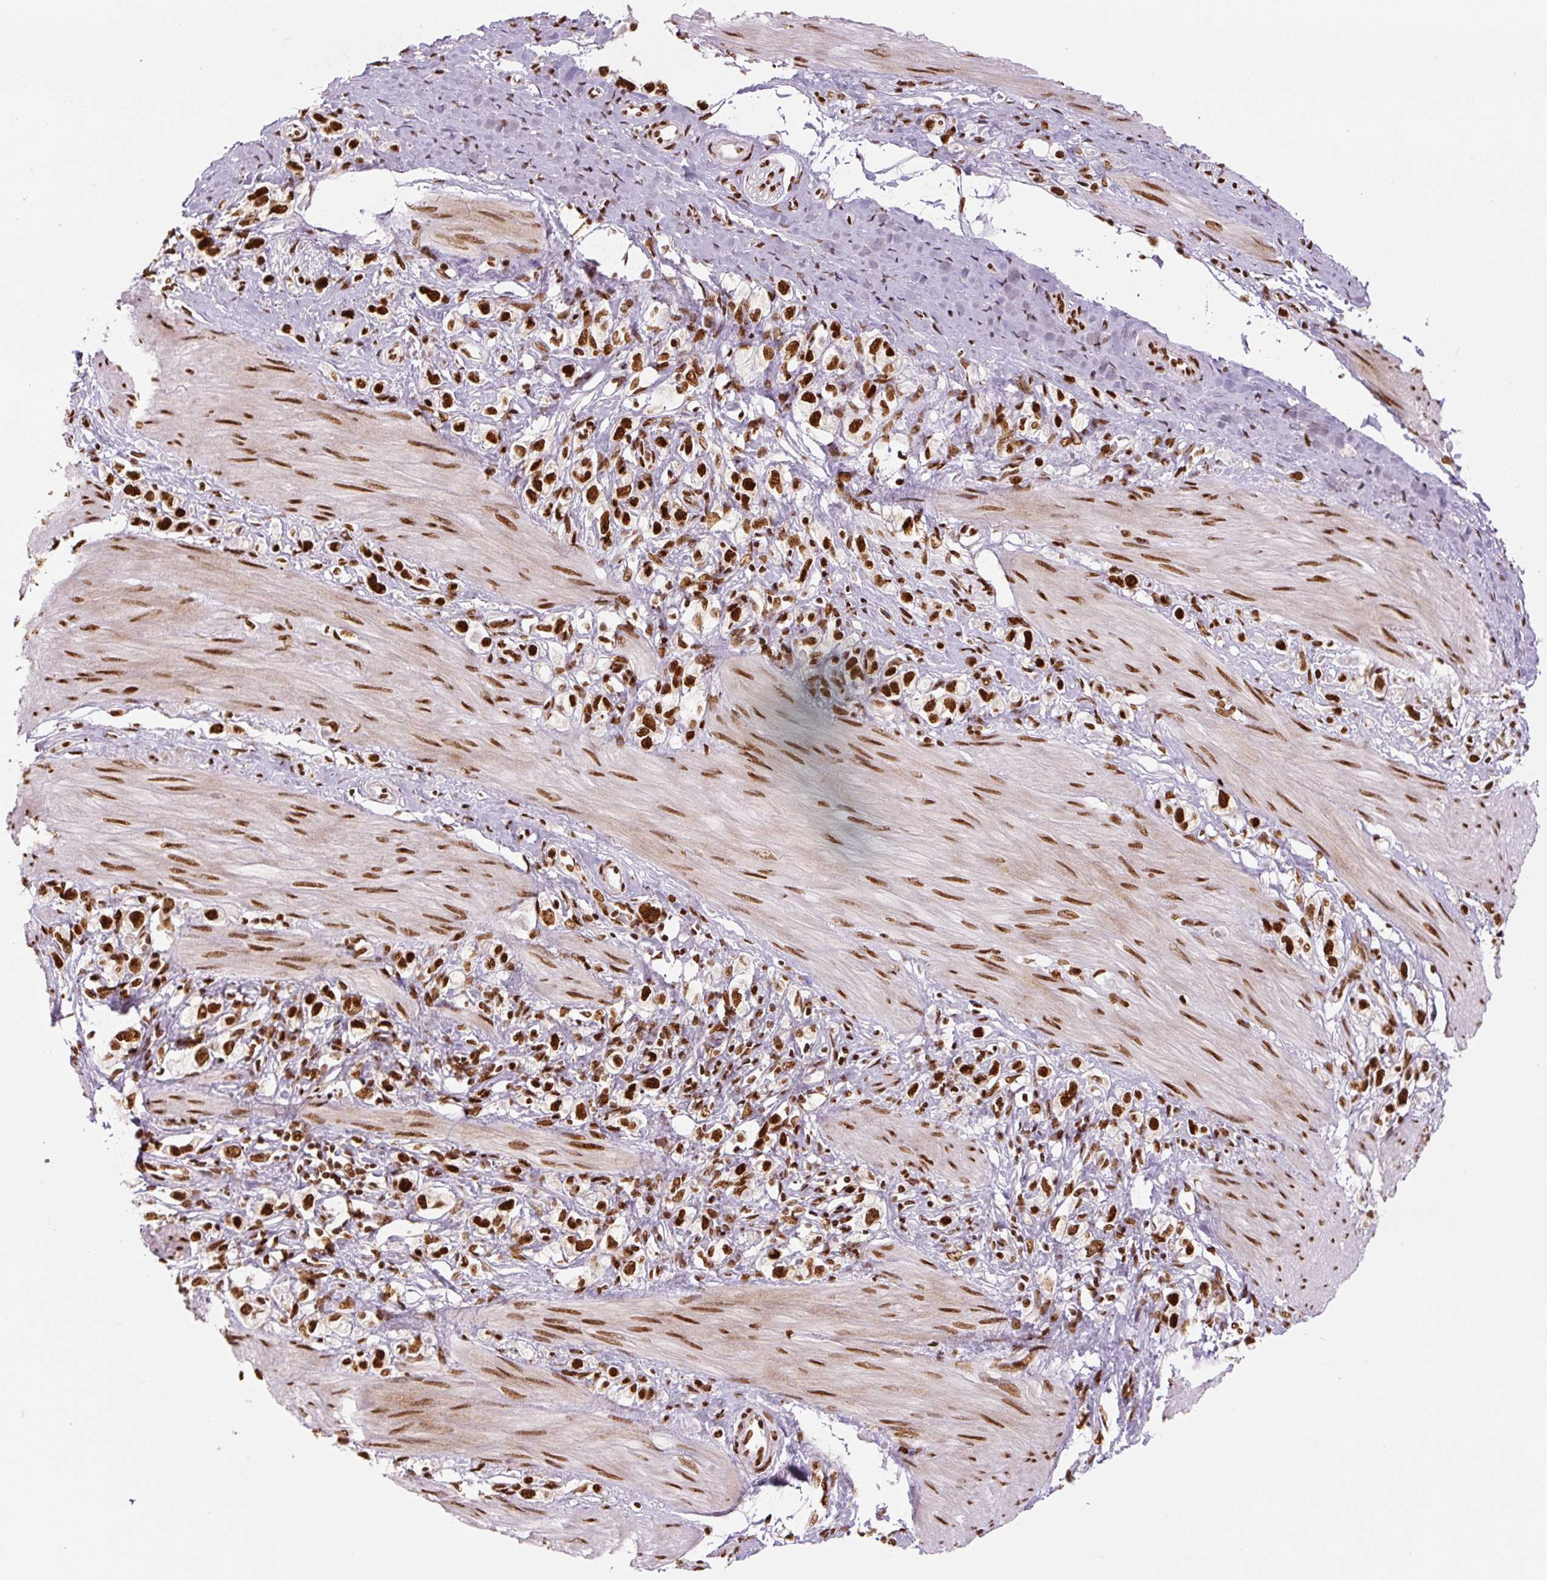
{"staining": {"intensity": "strong", "quantity": ">75%", "location": "nuclear"}, "tissue": "stomach cancer", "cell_type": "Tumor cells", "image_type": "cancer", "snomed": [{"axis": "morphology", "description": "Adenocarcinoma, NOS"}, {"axis": "topography", "description": "Stomach"}], "caption": "IHC of stomach cancer (adenocarcinoma) displays high levels of strong nuclear positivity in about >75% of tumor cells.", "gene": "FUS", "patient": {"sex": "female", "age": 65}}